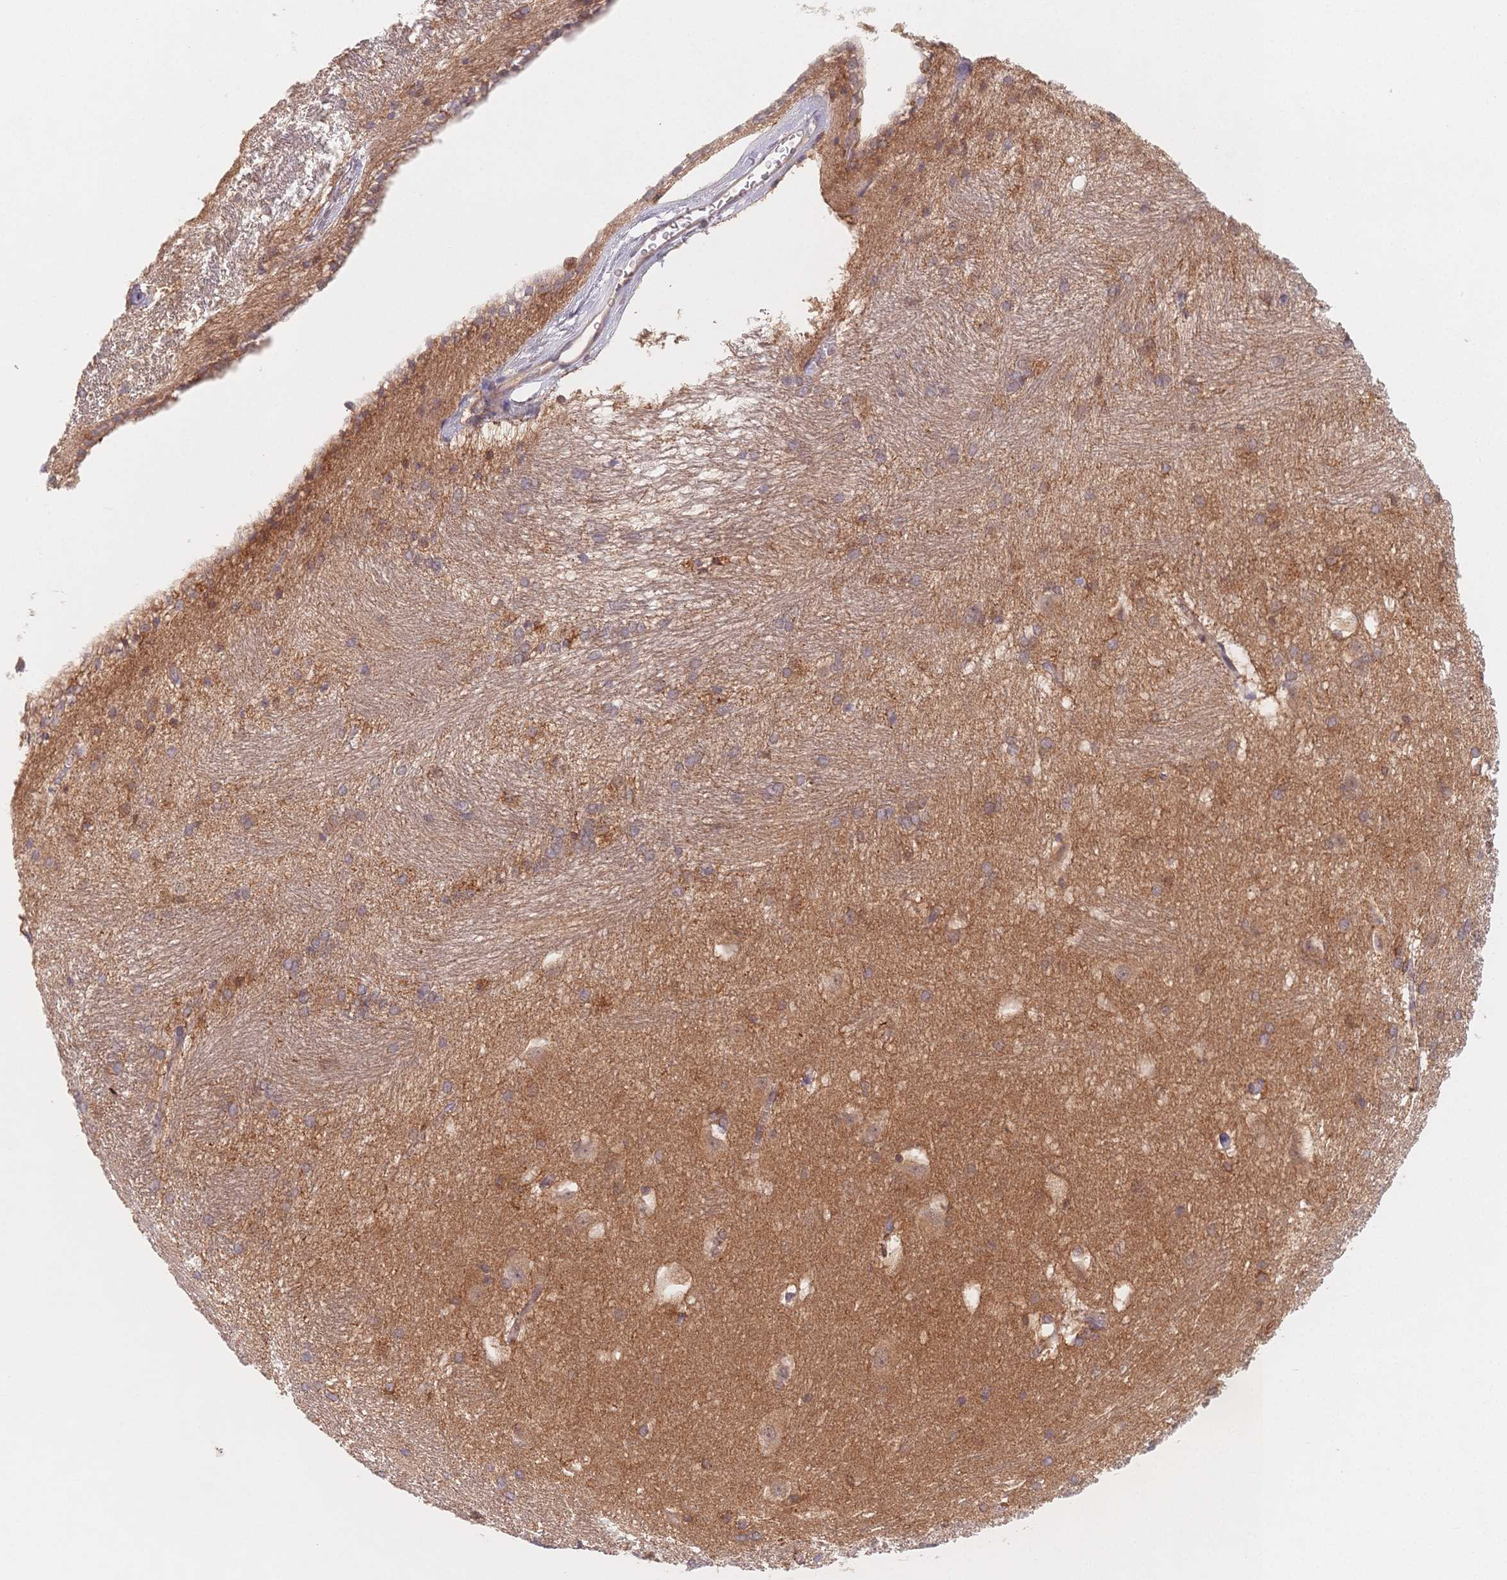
{"staining": {"intensity": "weak", "quantity": "<25%", "location": "cytoplasmic/membranous"}, "tissue": "hippocampus", "cell_type": "Glial cells", "image_type": "normal", "snomed": [{"axis": "morphology", "description": "Normal tissue, NOS"}, {"axis": "topography", "description": "Cerebral cortex"}, {"axis": "topography", "description": "Hippocampus"}], "caption": "Hippocampus stained for a protein using immunohistochemistry demonstrates no positivity glial cells.", "gene": "C12orf75", "patient": {"sex": "female", "age": 19}}